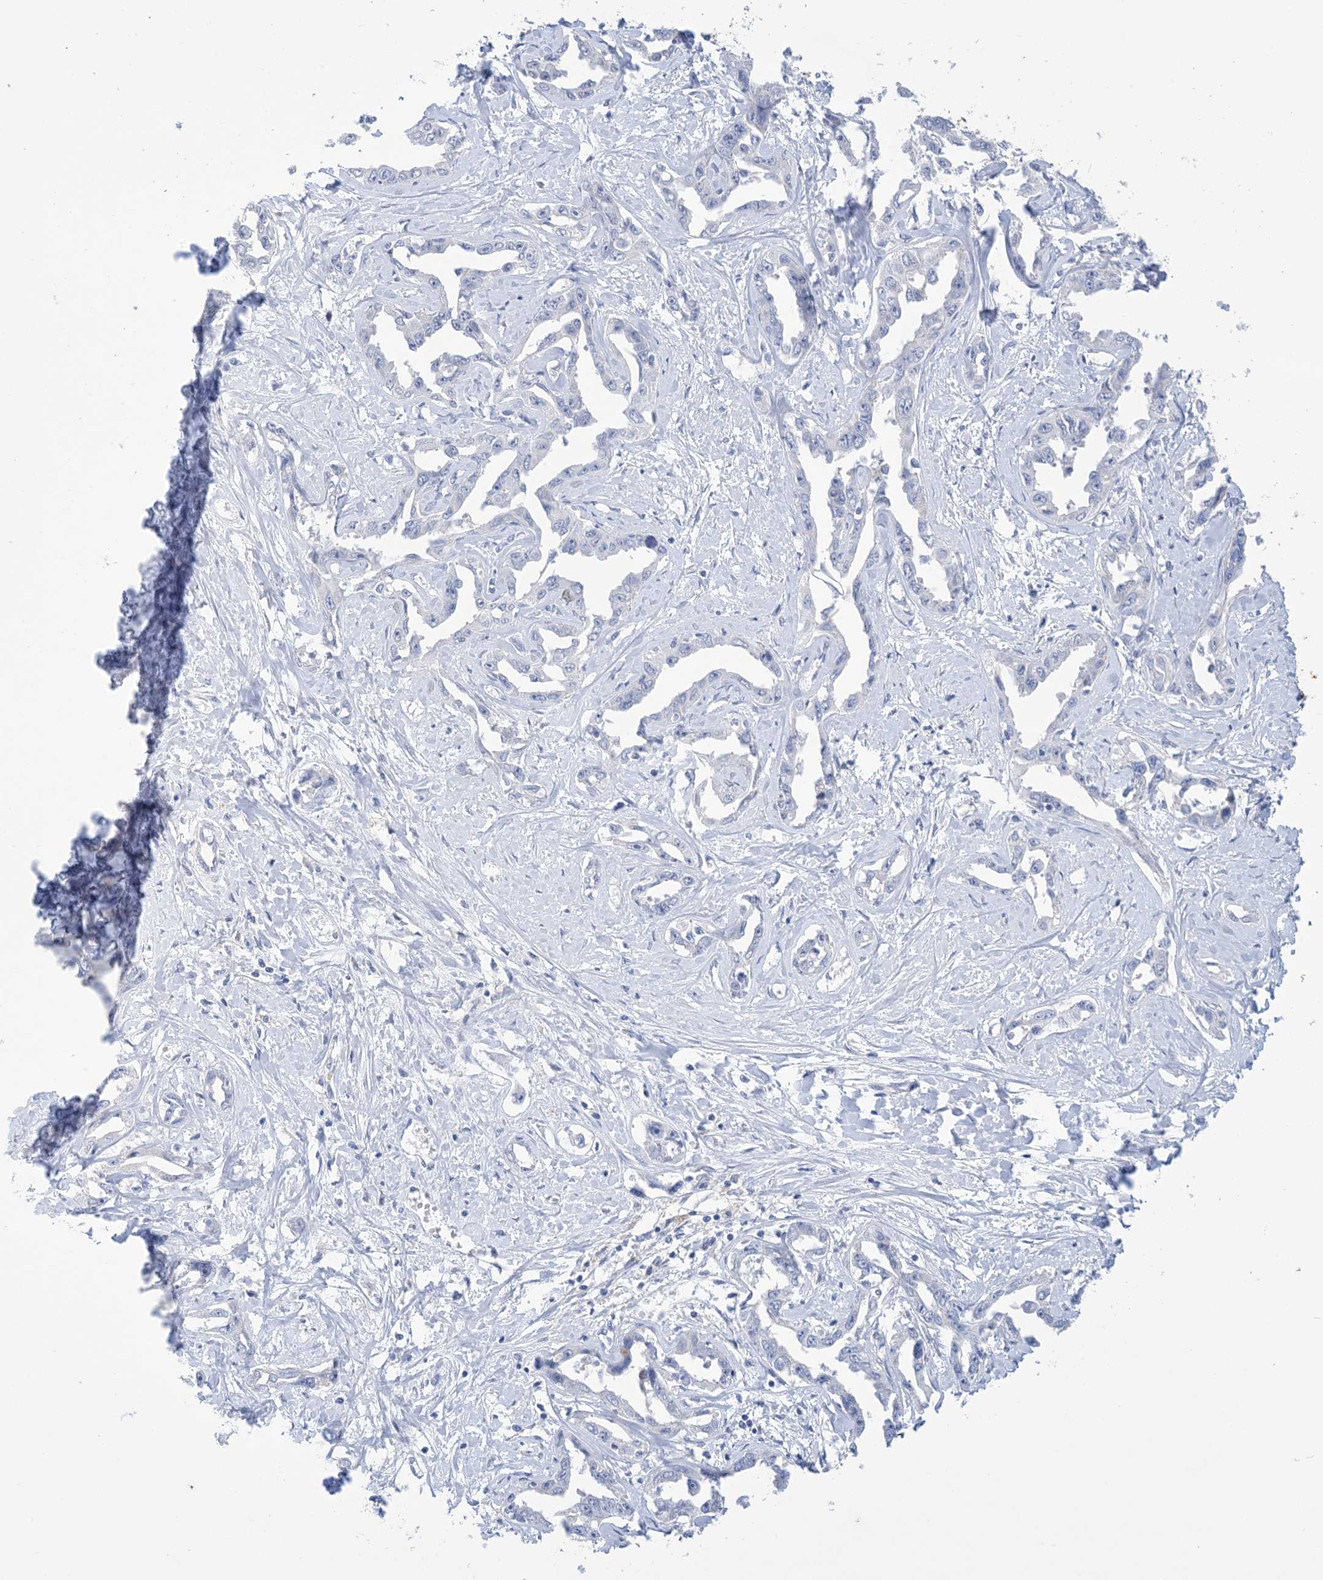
{"staining": {"intensity": "negative", "quantity": "none", "location": "none"}, "tissue": "liver cancer", "cell_type": "Tumor cells", "image_type": "cancer", "snomed": [{"axis": "morphology", "description": "Cholangiocarcinoma"}, {"axis": "topography", "description": "Liver"}], "caption": "DAB (3,3'-diaminobenzidine) immunohistochemical staining of liver cancer (cholangiocarcinoma) demonstrates no significant expression in tumor cells. (IHC, brightfield microscopy, high magnification).", "gene": "DSC3", "patient": {"sex": "male", "age": 59}}